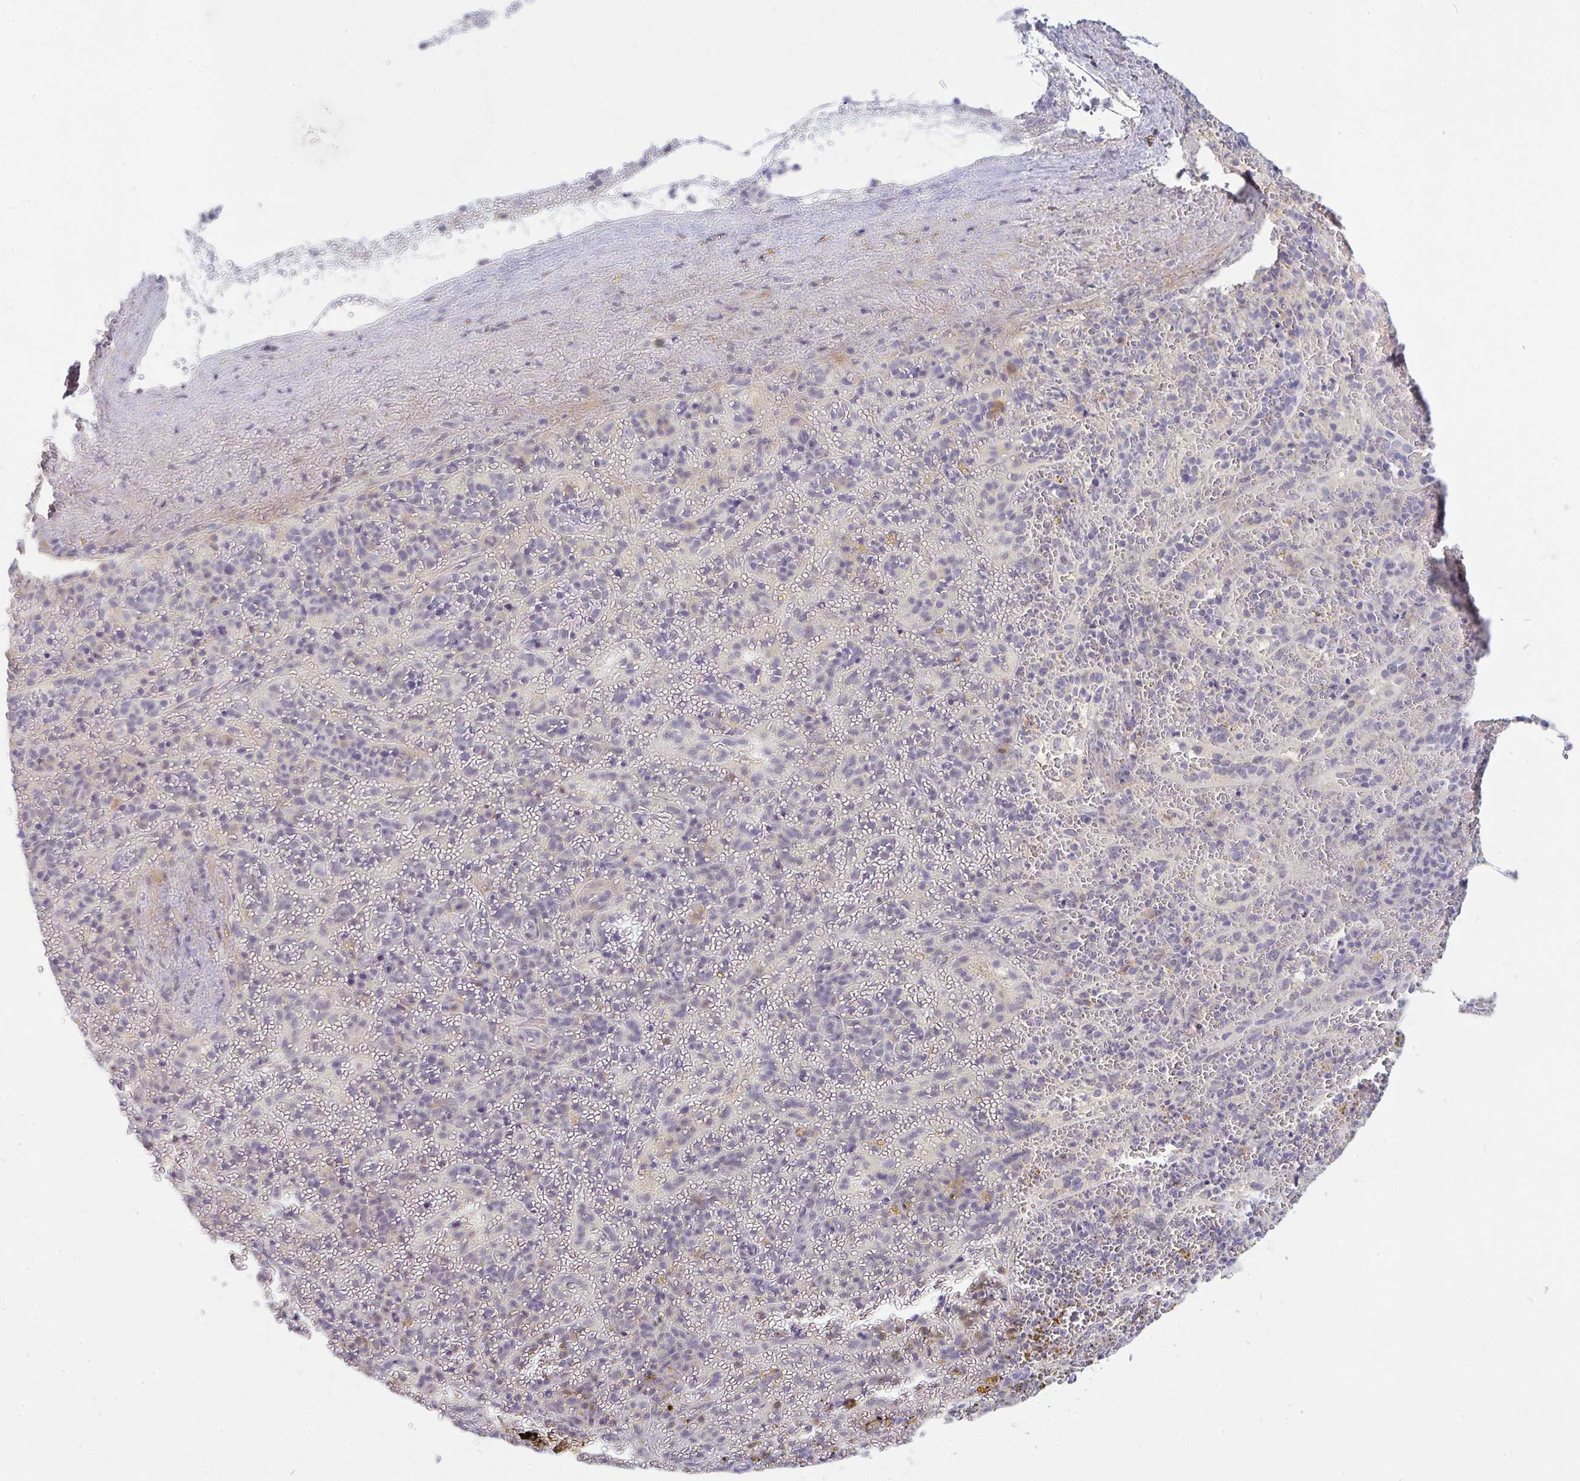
{"staining": {"intensity": "negative", "quantity": "none", "location": "none"}, "tissue": "spleen", "cell_type": "Cells in red pulp", "image_type": "normal", "snomed": [{"axis": "morphology", "description": "Normal tissue, NOS"}, {"axis": "topography", "description": "Spleen"}], "caption": "A high-resolution photomicrograph shows IHC staining of normal spleen, which shows no significant positivity in cells in red pulp.", "gene": "PPFIA4", "patient": {"sex": "female", "age": 50}}